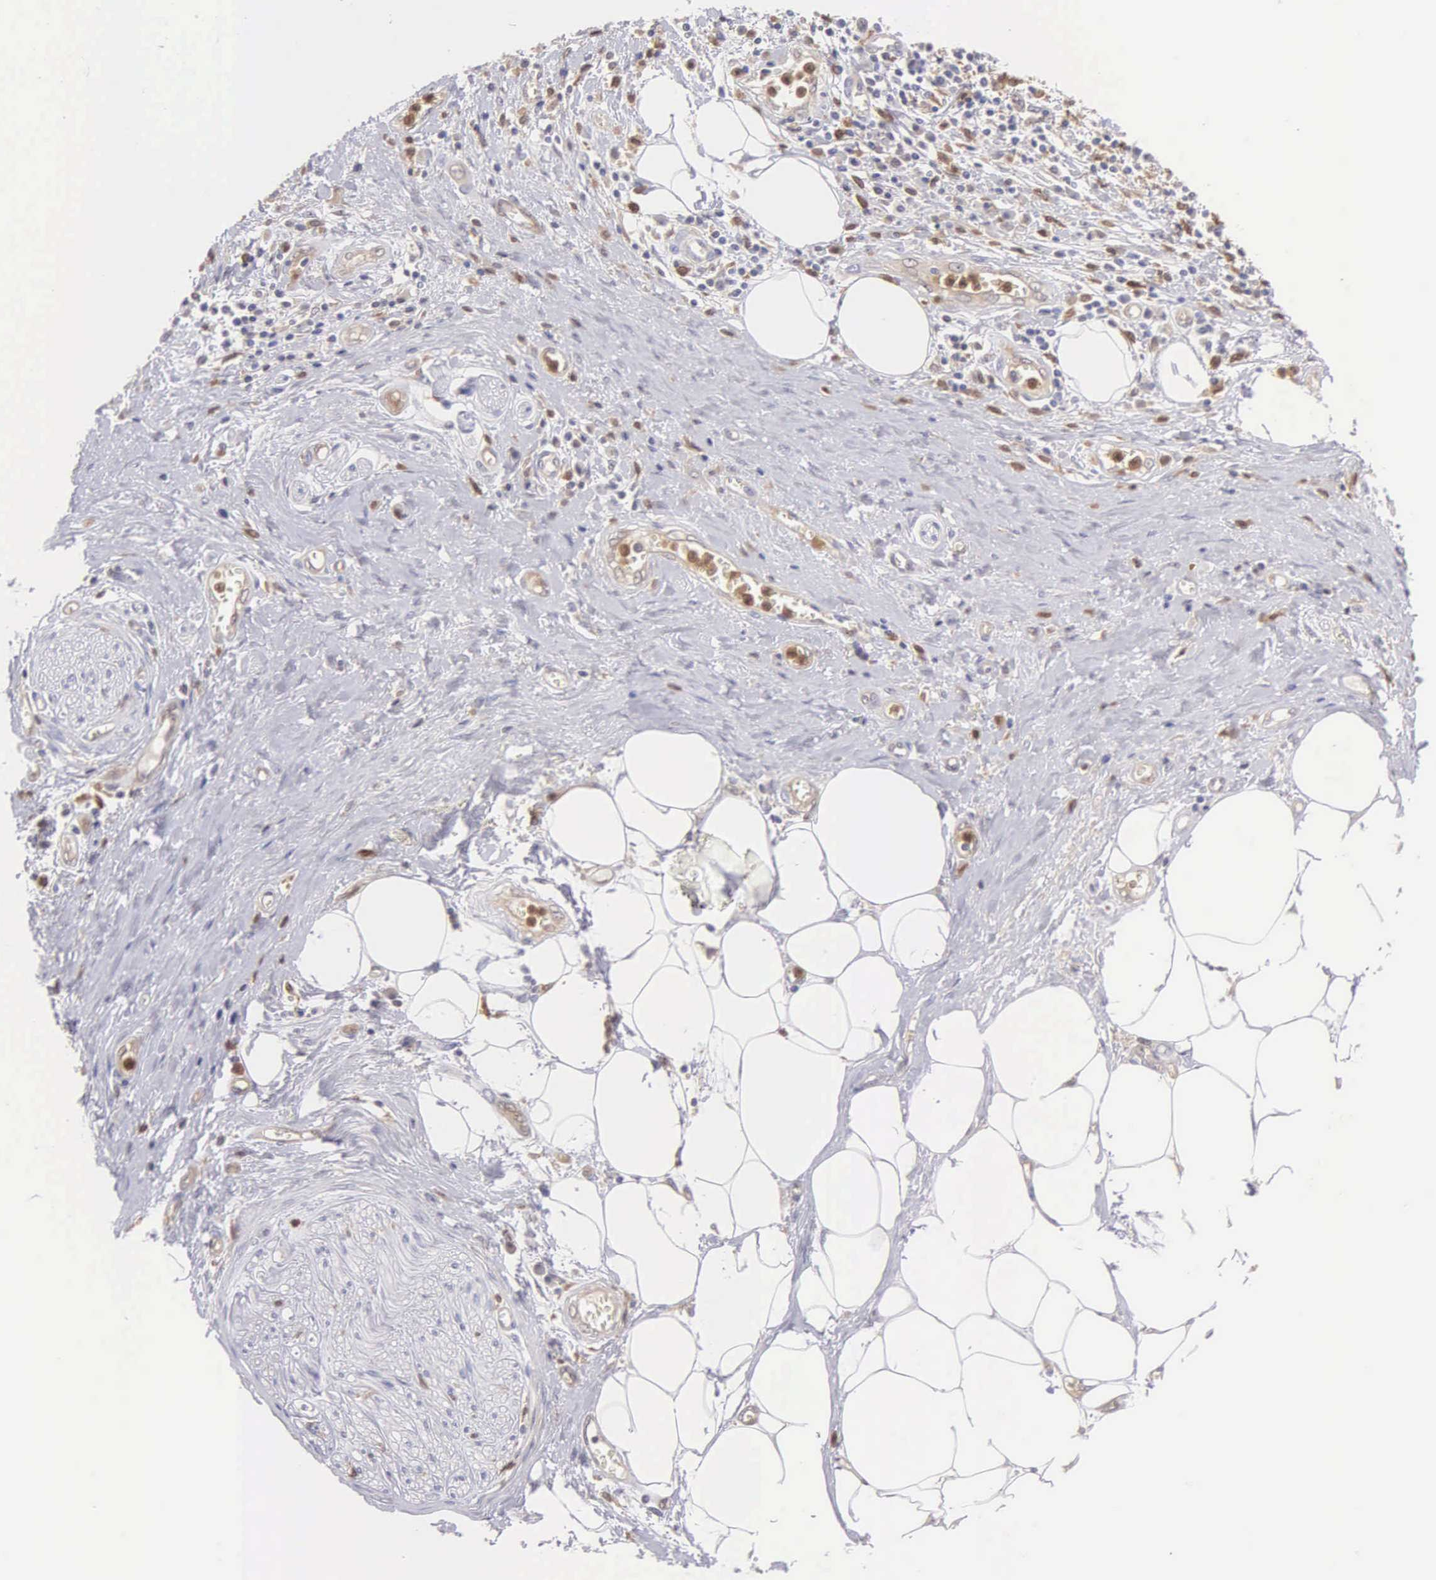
{"staining": {"intensity": "weak", "quantity": "25%-75%", "location": "cytoplasmic/membranous"}, "tissue": "pancreatic cancer", "cell_type": "Tumor cells", "image_type": "cancer", "snomed": [{"axis": "morphology", "description": "Adenocarcinoma, NOS"}, {"axis": "topography", "description": "Pancreas"}], "caption": "IHC (DAB (3,3'-diaminobenzidine)) staining of human adenocarcinoma (pancreatic) demonstrates weak cytoplasmic/membranous protein positivity in about 25%-75% of tumor cells.", "gene": "BID", "patient": {"sex": "female", "age": 70}}